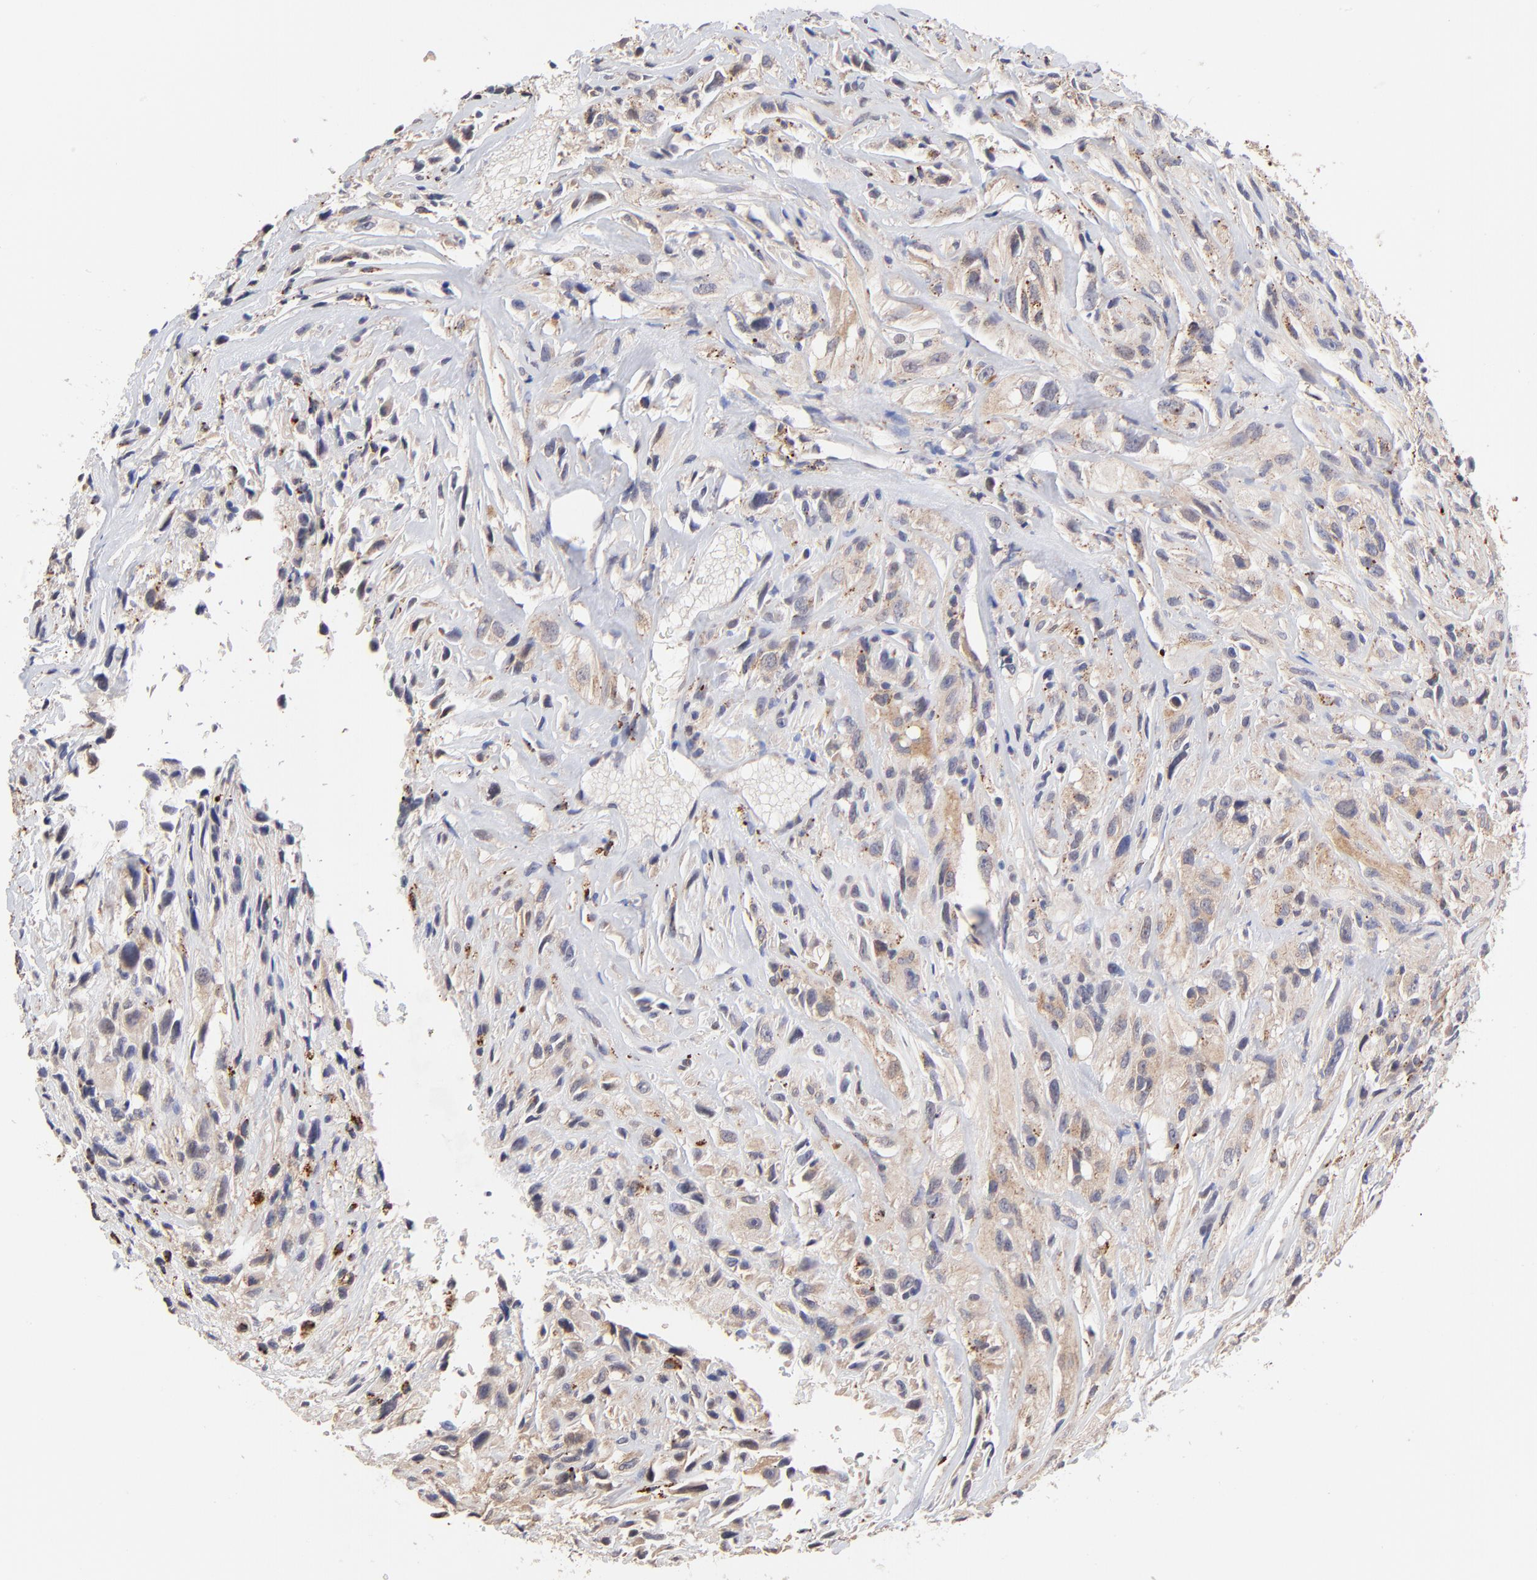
{"staining": {"intensity": "strong", "quantity": "25%-75%", "location": "cytoplasmic/membranous"}, "tissue": "glioma", "cell_type": "Tumor cells", "image_type": "cancer", "snomed": [{"axis": "morphology", "description": "Glioma, malignant, High grade"}, {"axis": "topography", "description": "Brain"}], "caption": "IHC (DAB) staining of human glioma displays strong cytoplasmic/membranous protein positivity in approximately 25%-75% of tumor cells.", "gene": "PDE4B", "patient": {"sex": "male", "age": 48}}